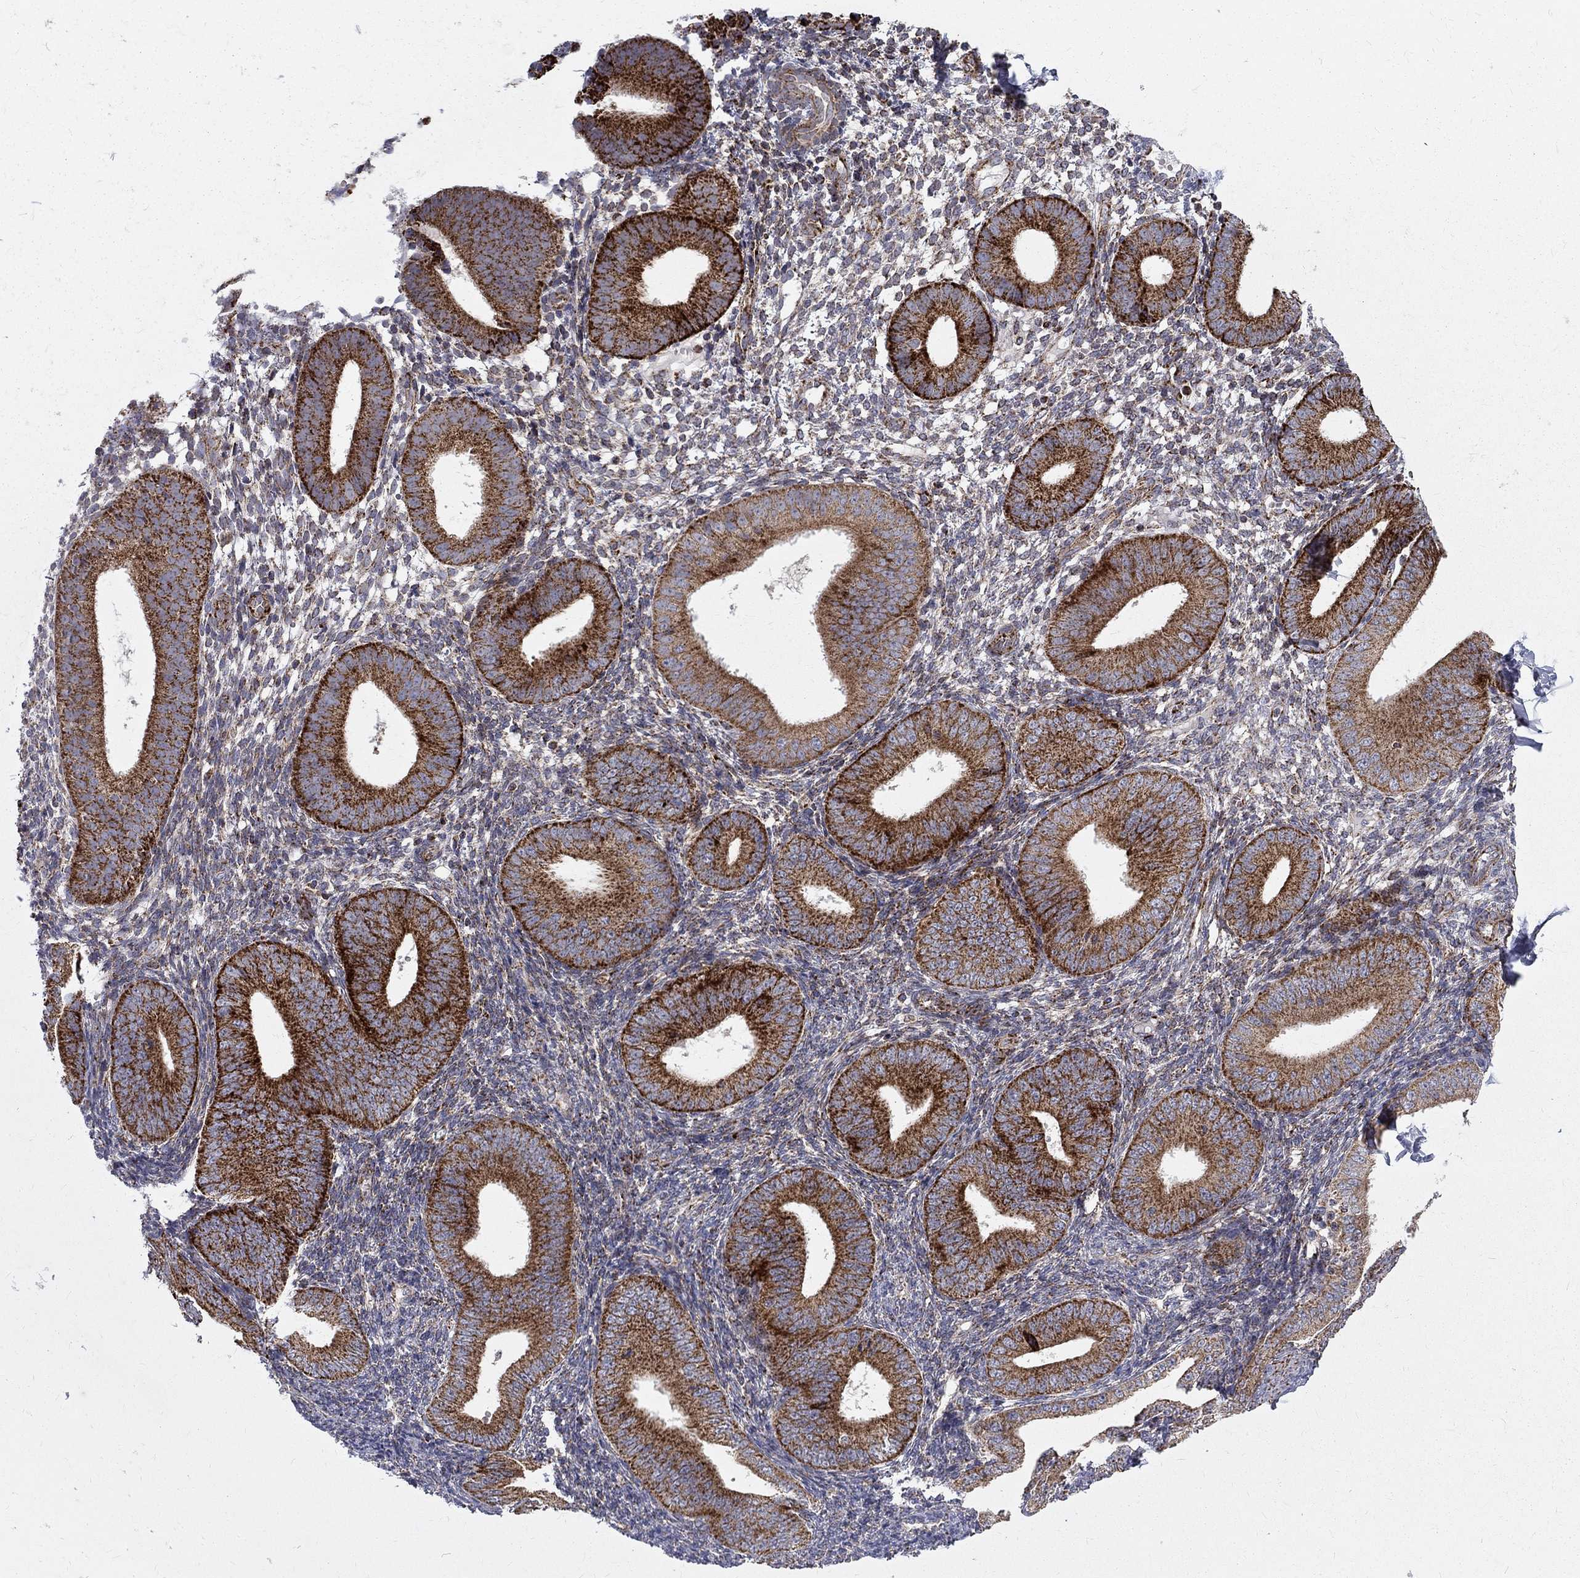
{"staining": {"intensity": "negative", "quantity": "none", "location": "none"}, "tissue": "endometrium", "cell_type": "Cells in endometrial stroma", "image_type": "normal", "snomed": [{"axis": "morphology", "description": "Normal tissue, NOS"}, {"axis": "topography", "description": "Endometrium"}], "caption": "The micrograph demonstrates no staining of cells in endometrial stroma in normal endometrium.", "gene": "ALDH1B1", "patient": {"sex": "female", "age": 39}}